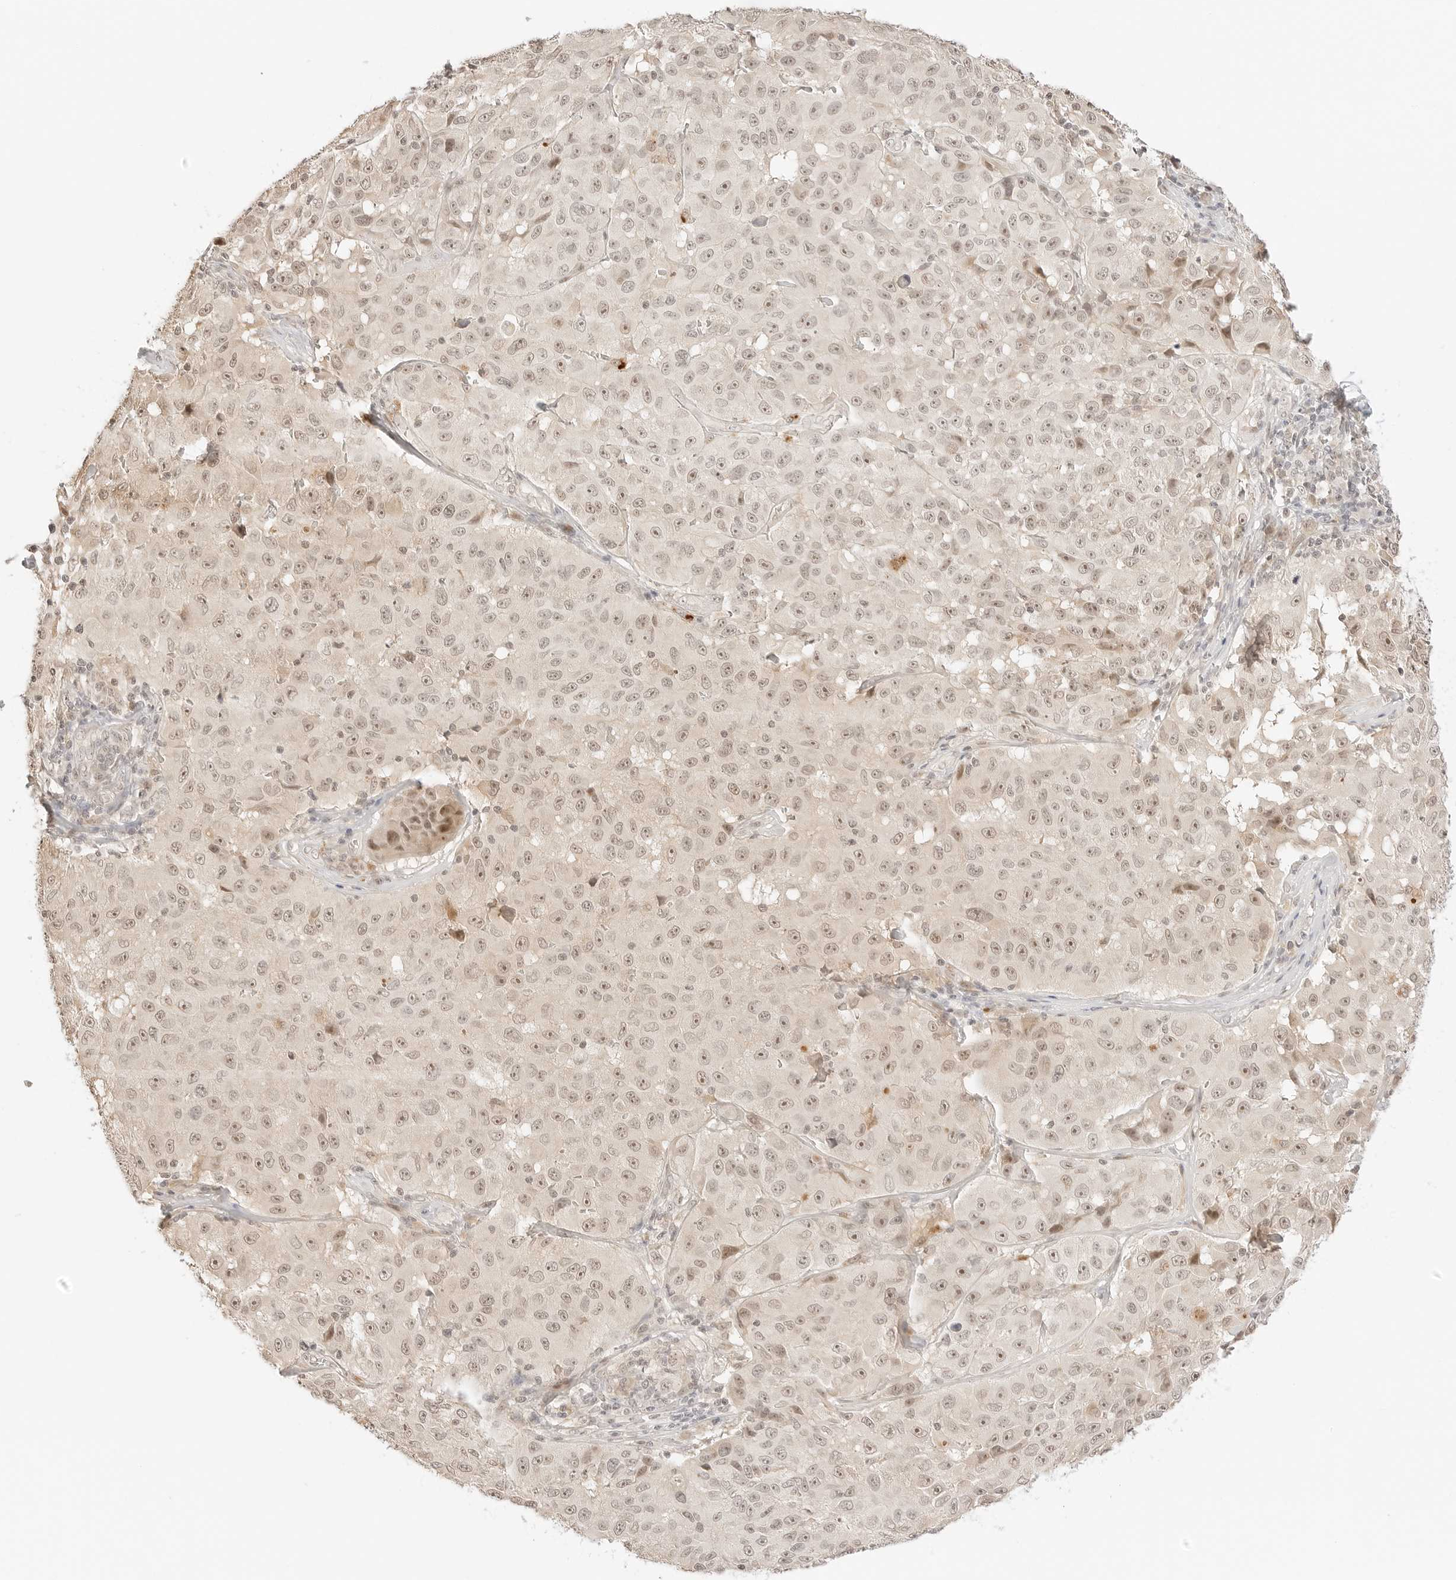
{"staining": {"intensity": "moderate", "quantity": ">75%", "location": "nuclear"}, "tissue": "melanoma", "cell_type": "Tumor cells", "image_type": "cancer", "snomed": [{"axis": "morphology", "description": "Malignant melanoma, NOS"}, {"axis": "topography", "description": "Skin"}], "caption": "The immunohistochemical stain highlights moderate nuclear positivity in tumor cells of malignant melanoma tissue.", "gene": "RPS6KL1", "patient": {"sex": "male", "age": 66}}